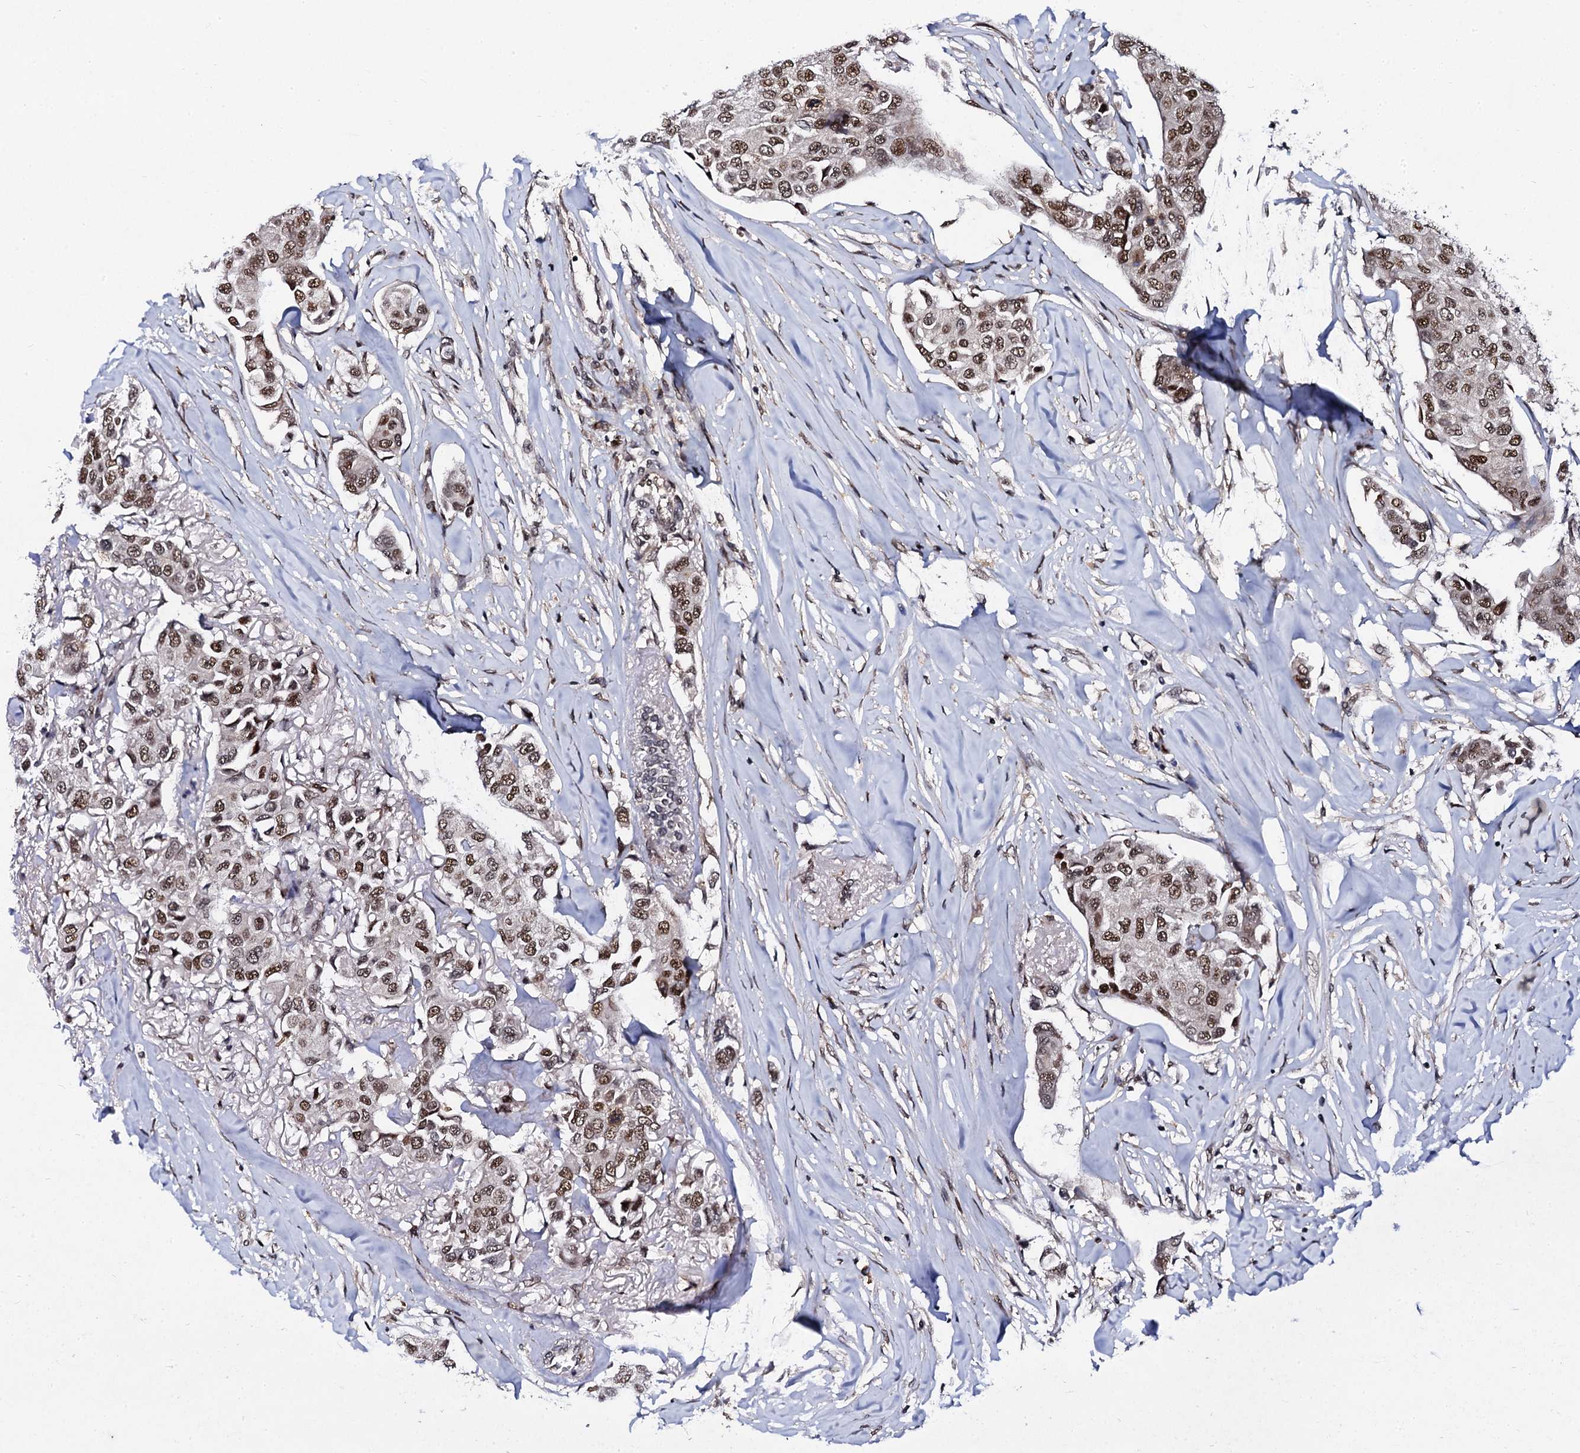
{"staining": {"intensity": "moderate", "quantity": ">75%", "location": "nuclear"}, "tissue": "breast cancer", "cell_type": "Tumor cells", "image_type": "cancer", "snomed": [{"axis": "morphology", "description": "Duct carcinoma"}, {"axis": "topography", "description": "Breast"}], "caption": "Moderate nuclear protein expression is identified in approximately >75% of tumor cells in breast cancer. (DAB (3,3'-diaminobenzidine) = brown stain, brightfield microscopy at high magnification).", "gene": "CSTF3", "patient": {"sex": "female", "age": 80}}